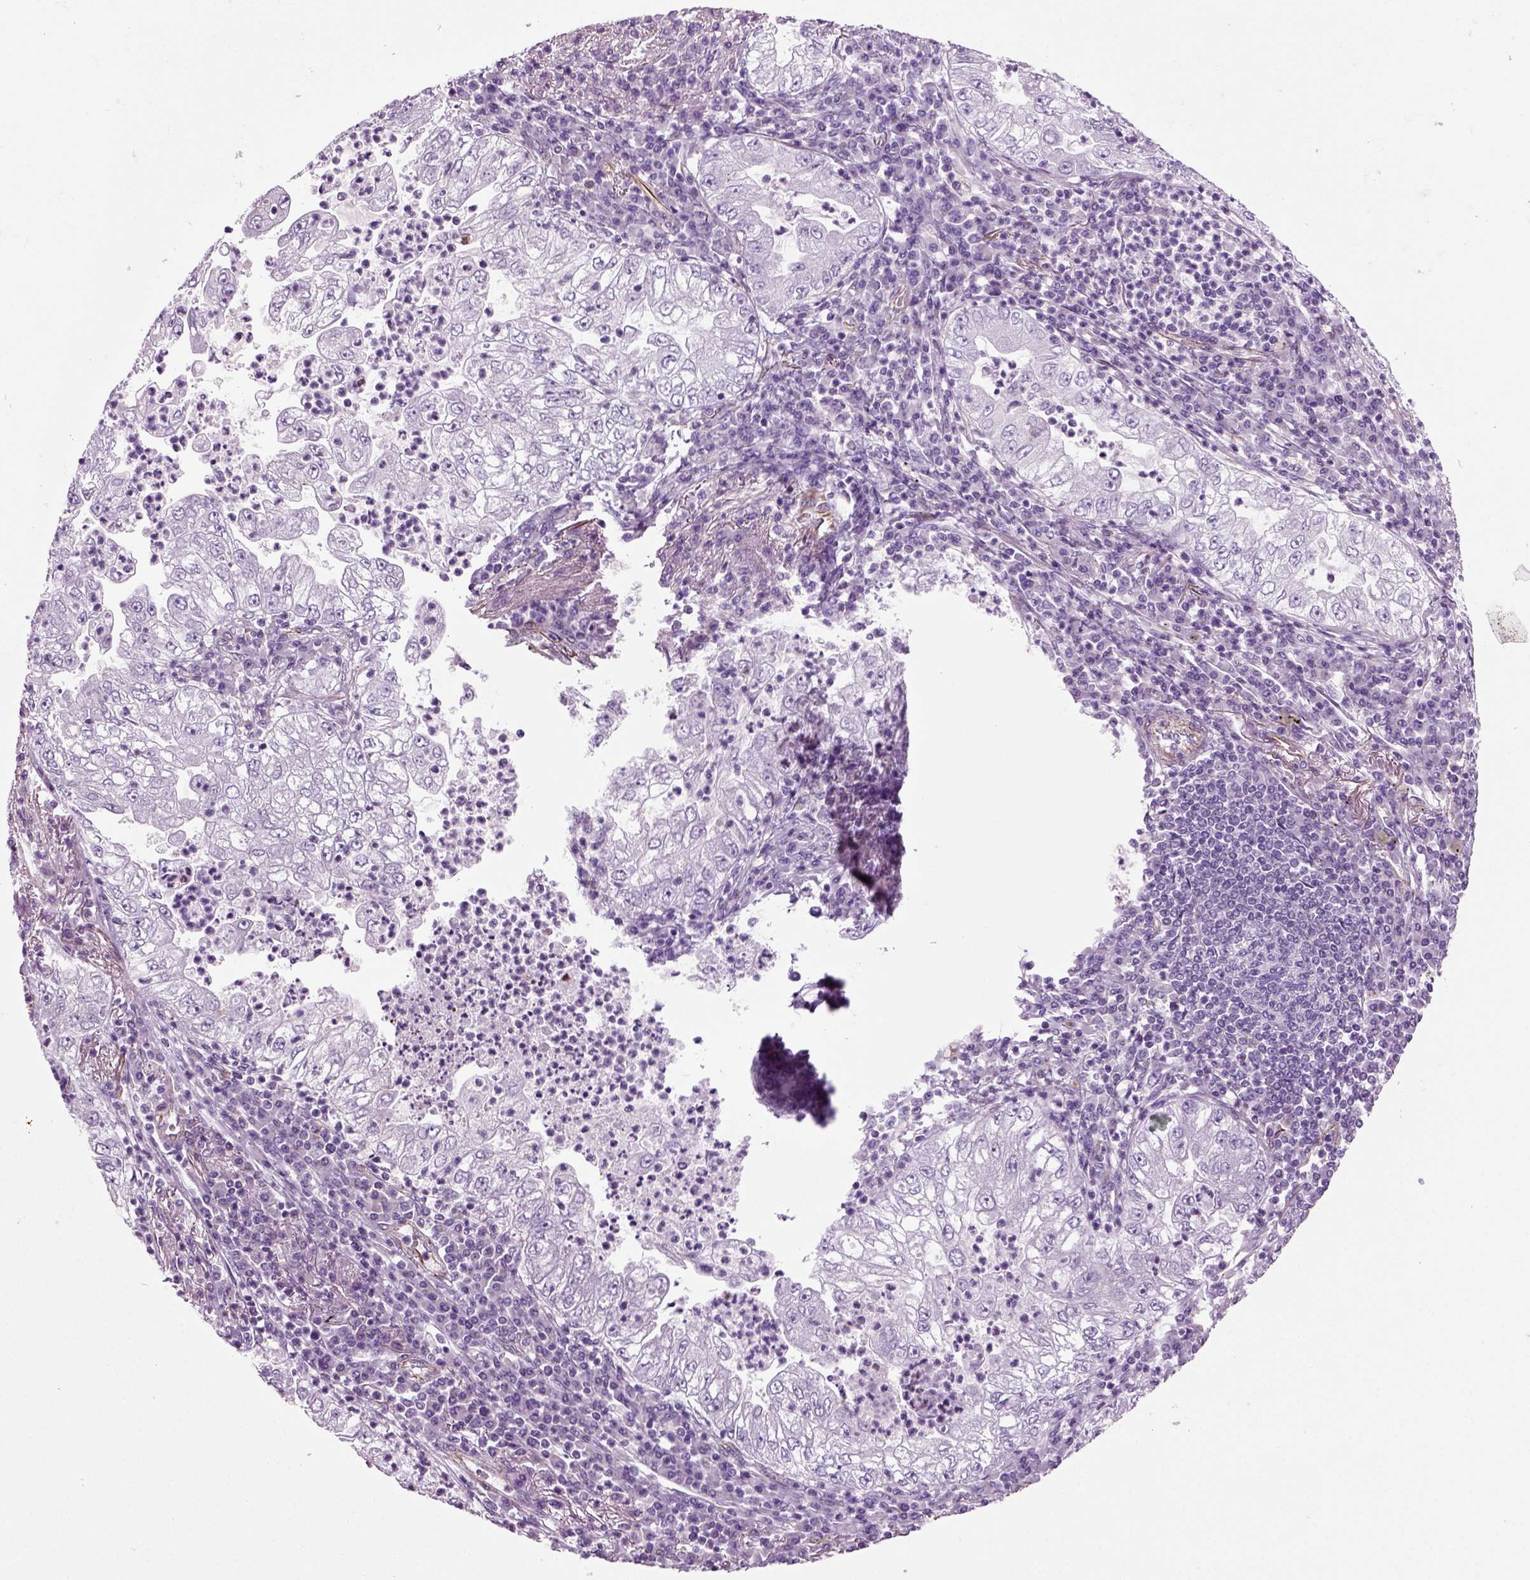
{"staining": {"intensity": "negative", "quantity": "none", "location": "none"}, "tissue": "lung cancer", "cell_type": "Tumor cells", "image_type": "cancer", "snomed": [{"axis": "morphology", "description": "Adenocarcinoma, NOS"}, {"axis": "topography", "description": "Lung"}], "caption": "A high-resolution photomicrograph shows IHC staining of lung cancer (adenocarcinoma), which exhibits no significant positivity in tumor cells. (Stains: DAB immunohistochemistry (IHC) with hematoxylin counter stain, Microscopy: brightfield microscopy at high magnification).", "gene": "ACER3", "patient": {"sex": "female", "age": 73}}